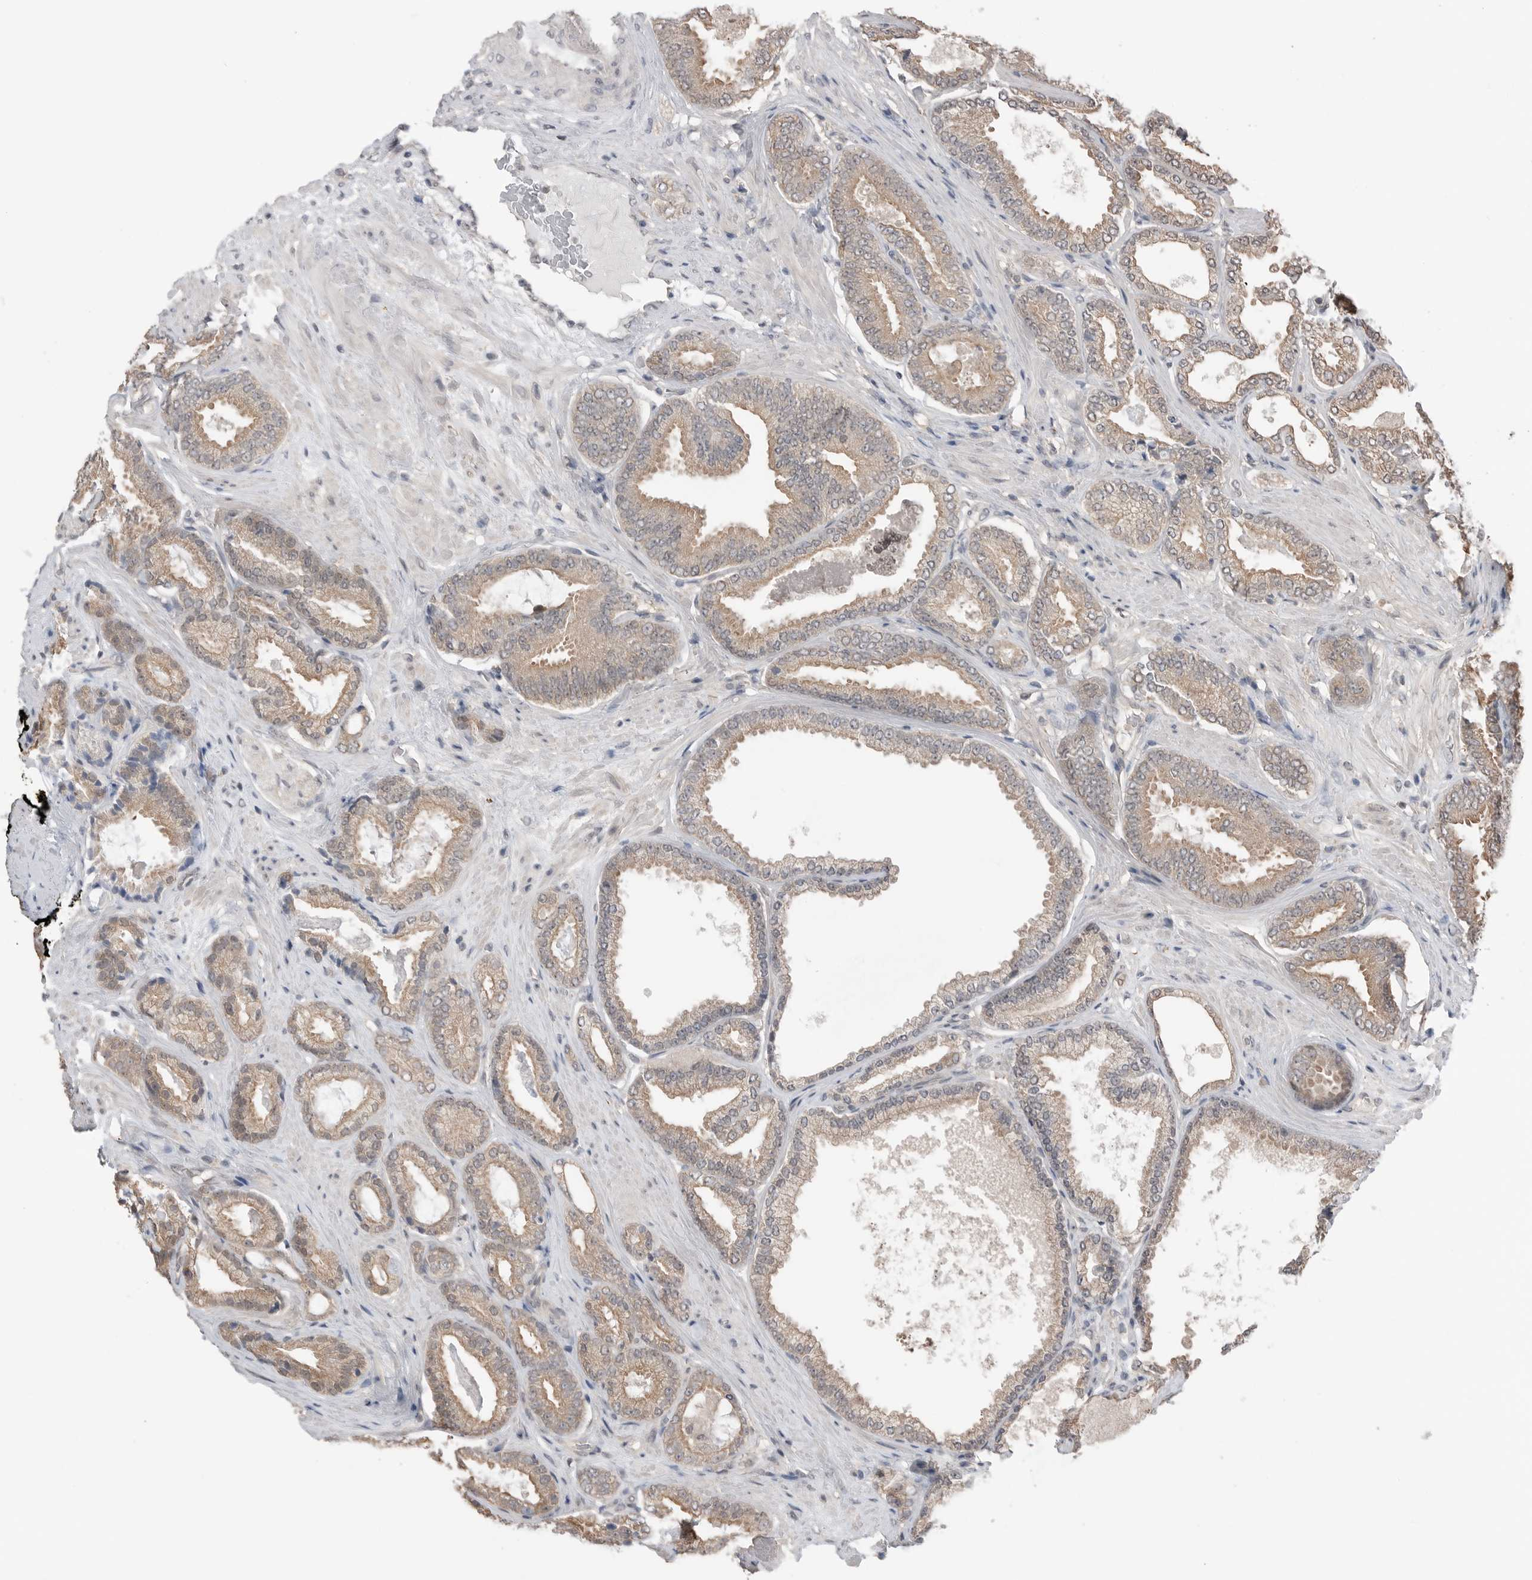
{"staining": {"intensity": "weak", "quantity": ">75%", "location": "cytoplasmic/membranous"}, "tissue": "prostate cancer", "cell_type": "Tumor cells", "image_type": "cancer", "snomed": [{"axis": "morphology", "description": "Adenocarcinoma, Low grade"}, {"axis": "topography", "description": "Prostate"}], "caption": "Weak cytoplasmic/membranous expression for a protein is identified in about >75% of tumor cells of prostate cancer using immunohistochemistry.", "gene": "PEAK1", "patient": {"sex": "male", "age": 71}}